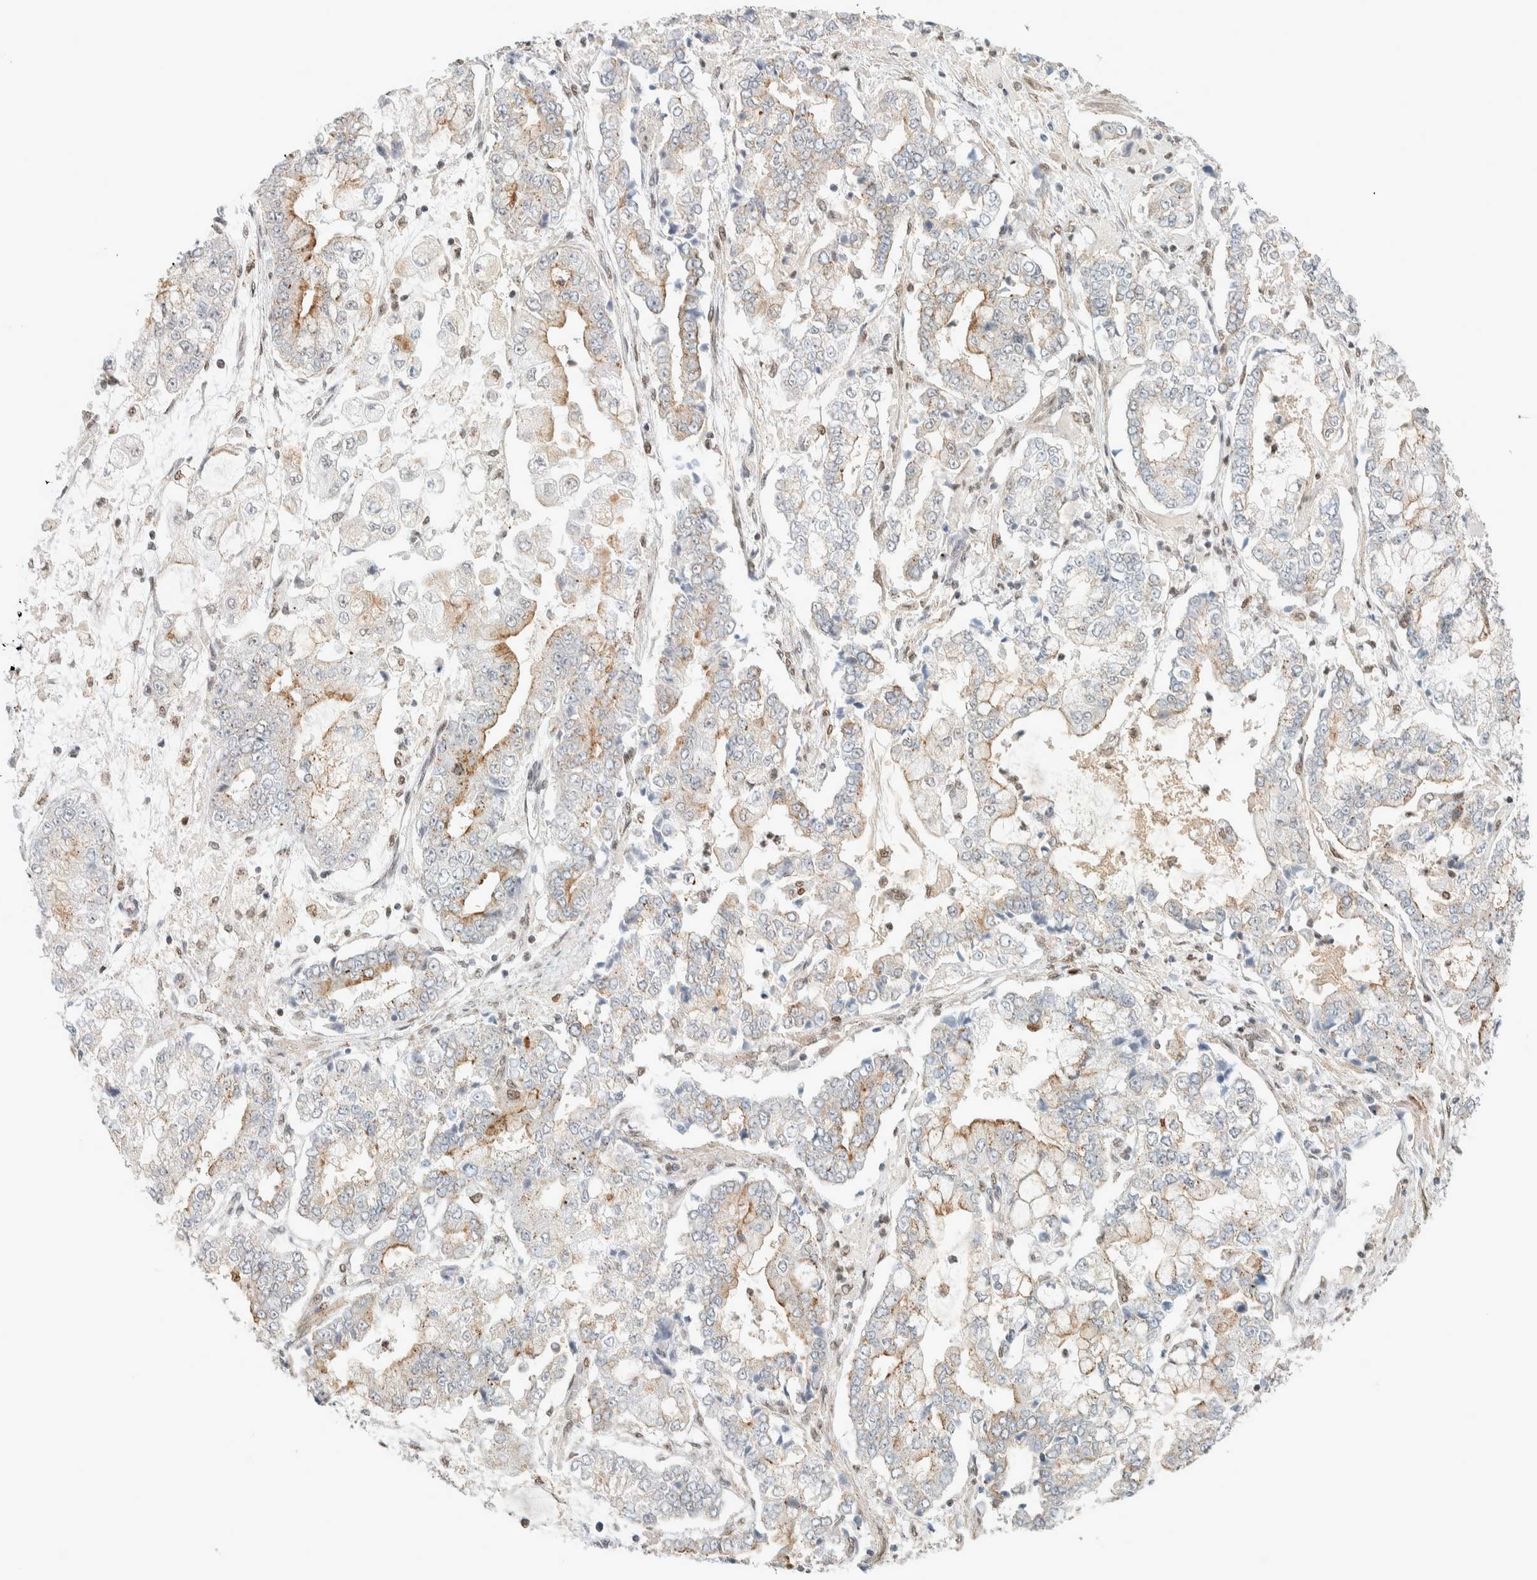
{"staining": {"intensity": "weak", "quantity": "25%-75%", "location": "cytoplasmic/membranous"}, "tissue": "stomach cancer", "cell_type": "Tumor cells", "image_type": "cancer", "snomed": [{"axis": "morphology", "description": "Adenocarcinoma, NOS"}, {"axis": "topography", "description": "Stomach"}], "caption": "Immunohistochemistry (IHC) of stomach cancer reveals low levels of weak cytoplasmic/membranous staining in about 25%-75% of tumor cells. The staining was performed using DAB to visualize the protein expression in brown, while the nuclei were stained in blue with hematoxylin (Magnification: 20x).", "gene": "TFE3", "patient": {"sex": "male", "age": 76}}